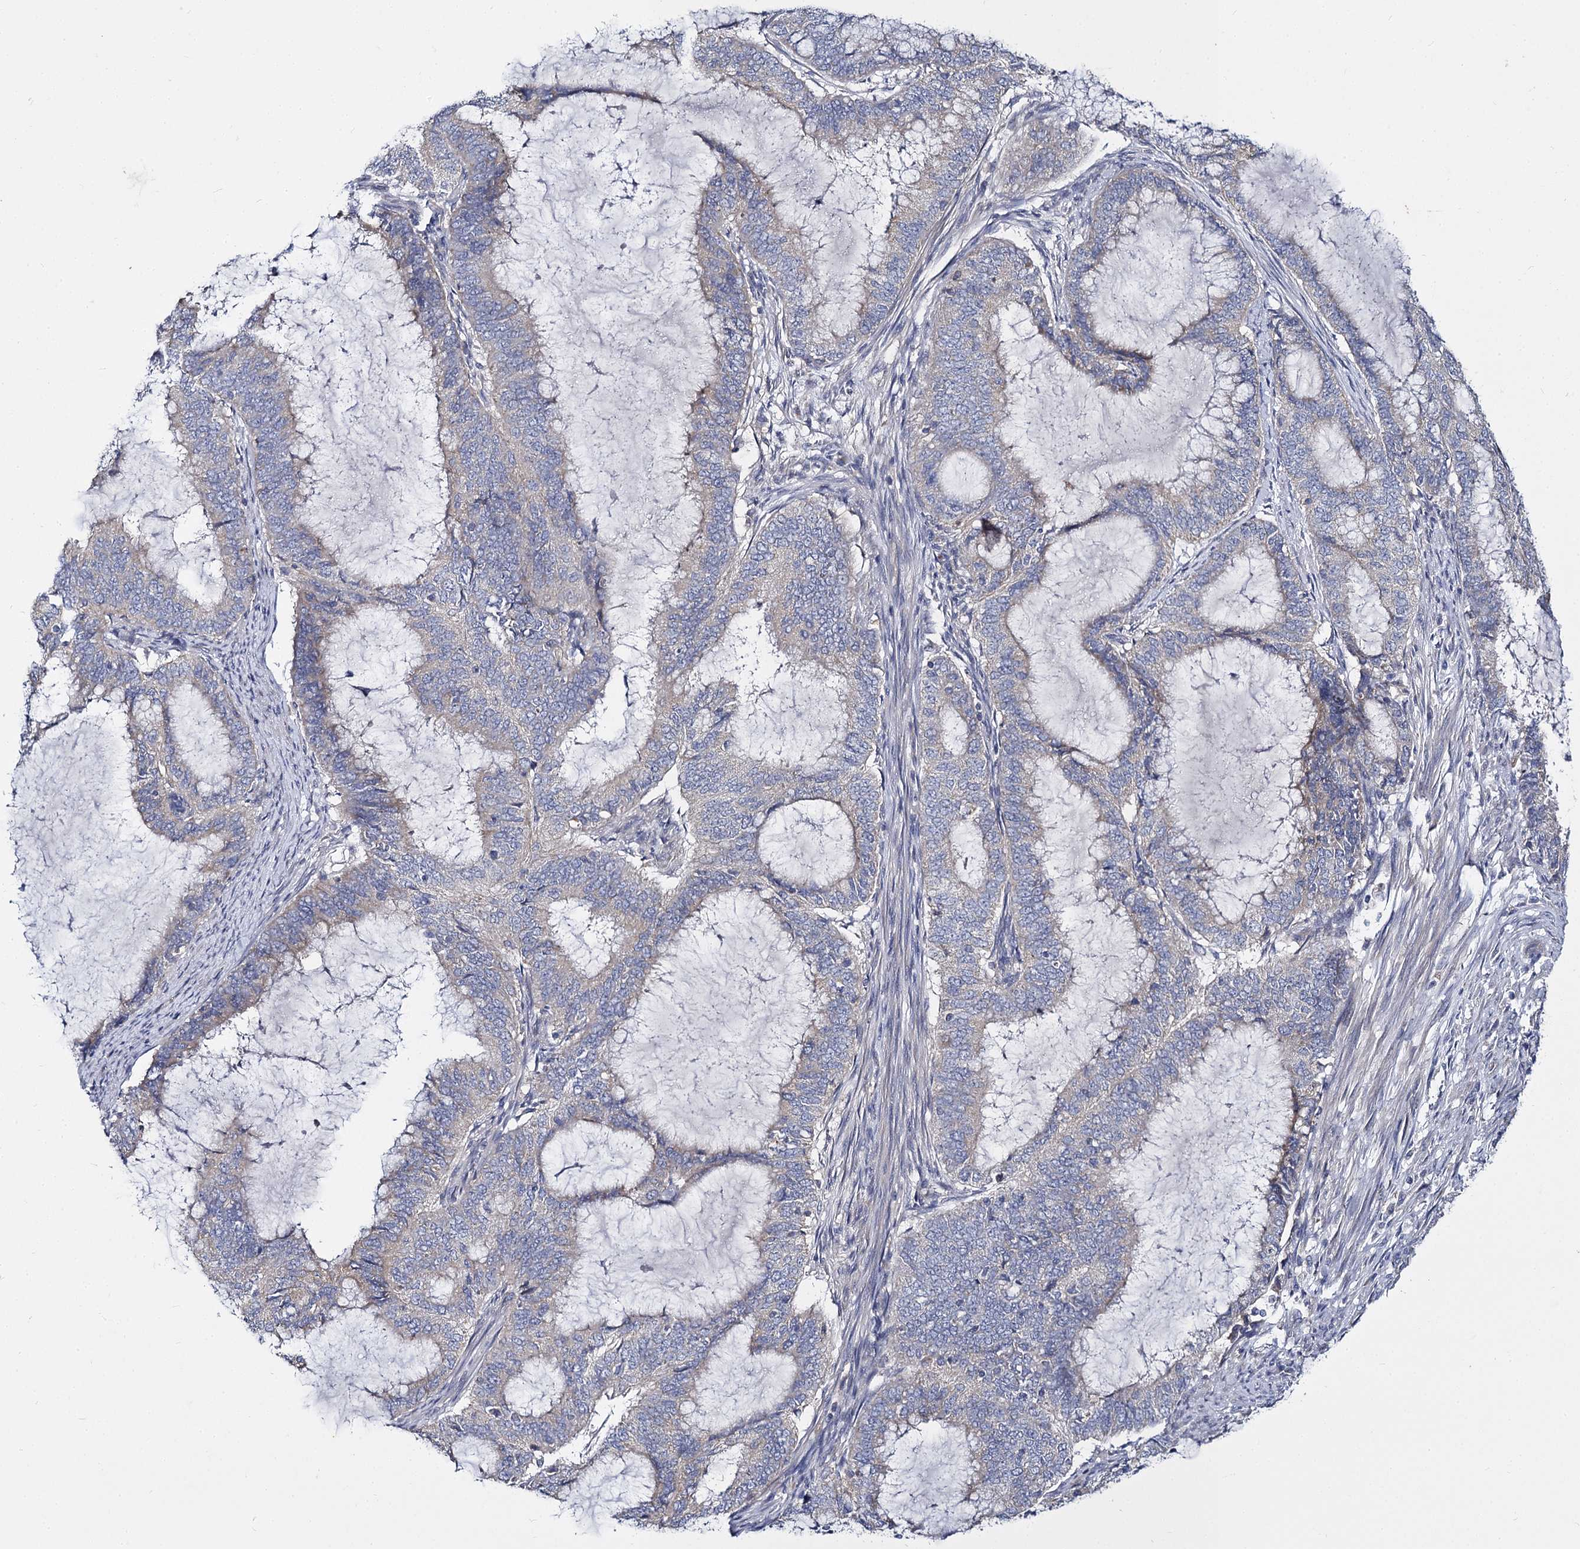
{"staining": {"intensity": "negative", "quantity": "none", "location": "none"}, "tissue": "endometrial cancer", "cell_type": "Tumor cells", "image_type": "cancer", "snomed": [{"axis": "morphology", "description": "Adenocarcinoma, NOS"}, {"axis": "topography", "description": "Endometrium"}], "caption": "Endometrial cancer (adenocarcinoma) was stained to show a protein in brown. There is no significant staining in tumor cells.", "gene": "PANX2", "patient": {"sex": "female", "age": 51}}